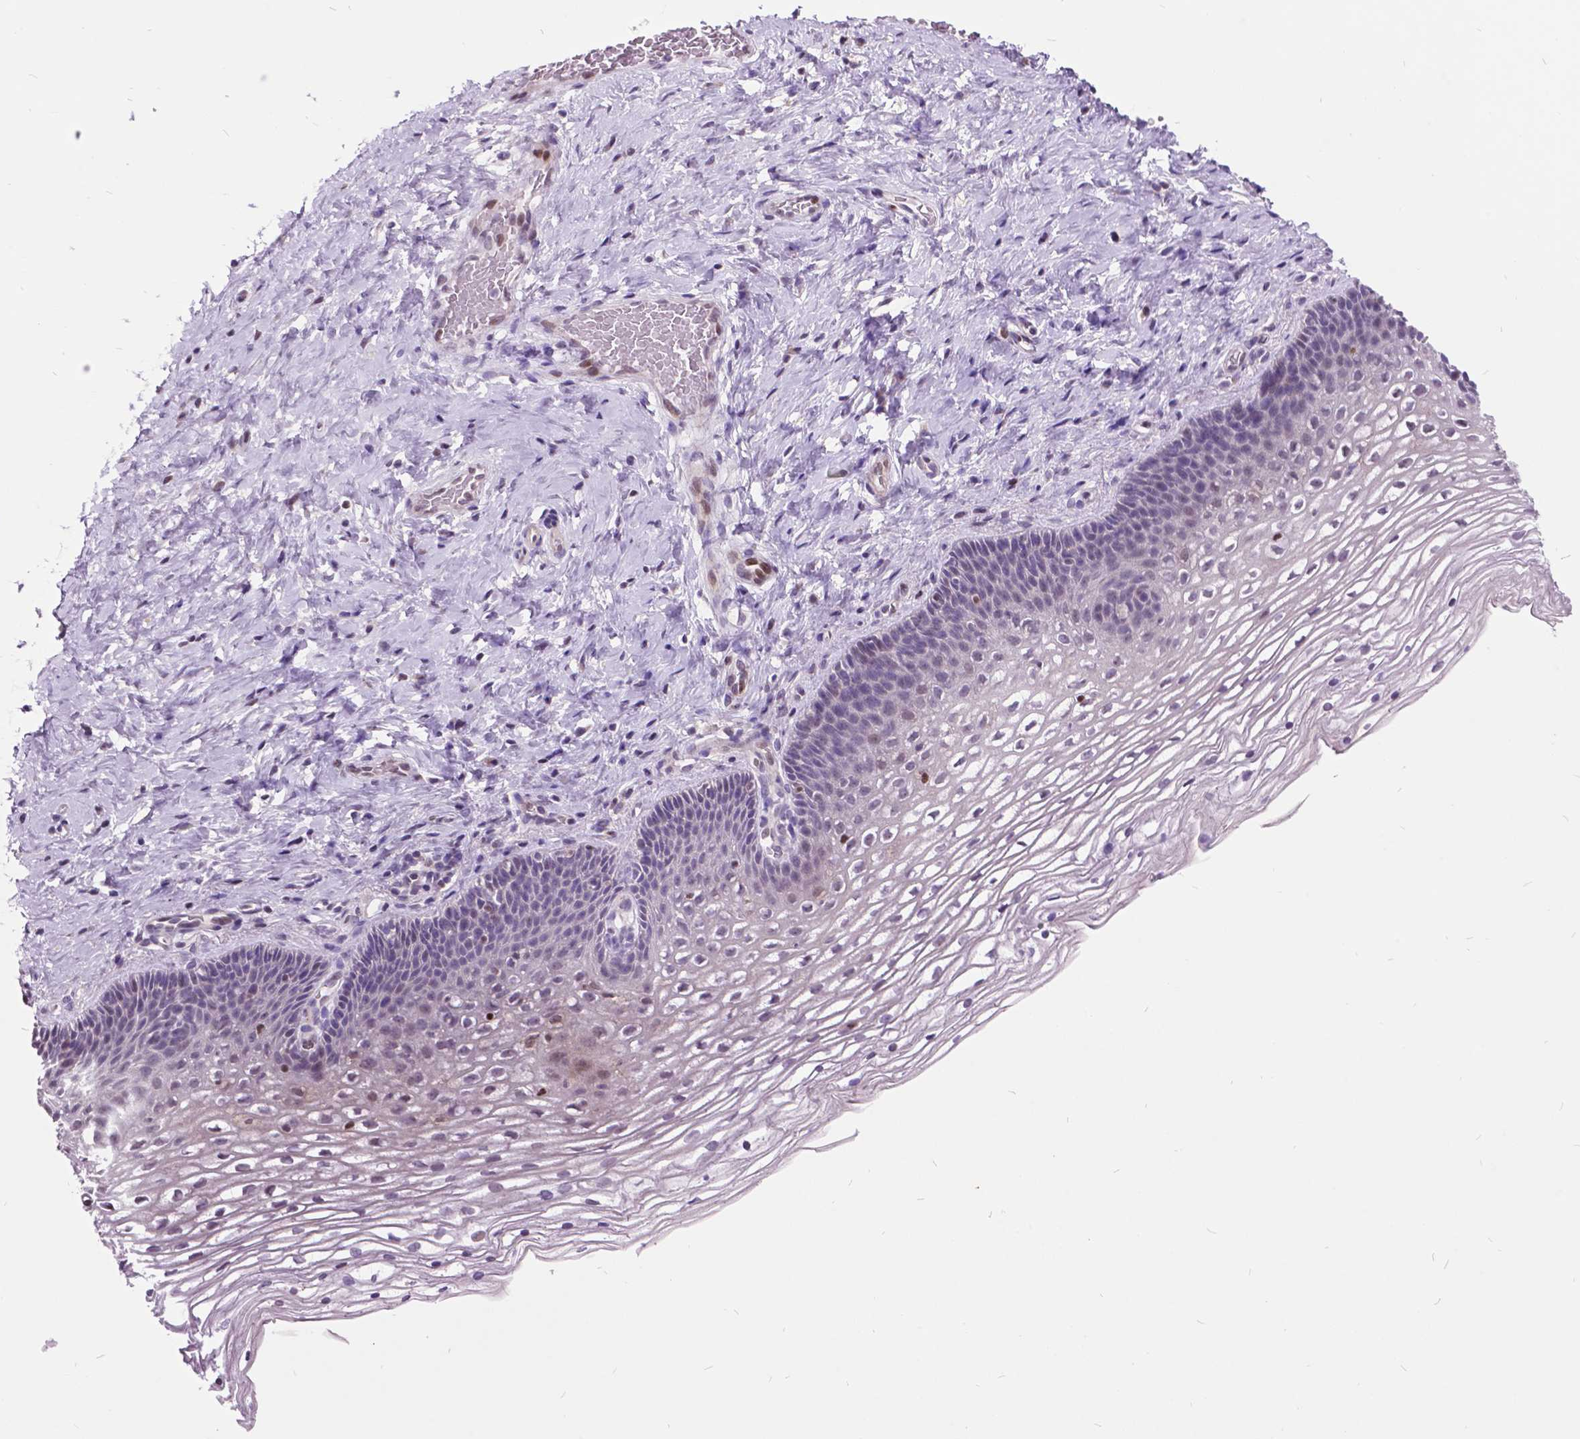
{"staining": {"intensity": "negative", "quantity": "none", "location": "none"}, "tissue": "cervix", "cell_type": "Glandular cells", "image_type": "normal", "snomed": [{"axis": "morphology", "description": "Normal tissue, NOS"}, {"axis": "topography", "description": "Cervix"}], "caption": "DAB immunohistochemical staining of benign human cervix displays no significant positivity in glandular cells.", "gene": "DPF3", "patient": {"sex": "female", "age": 34}}